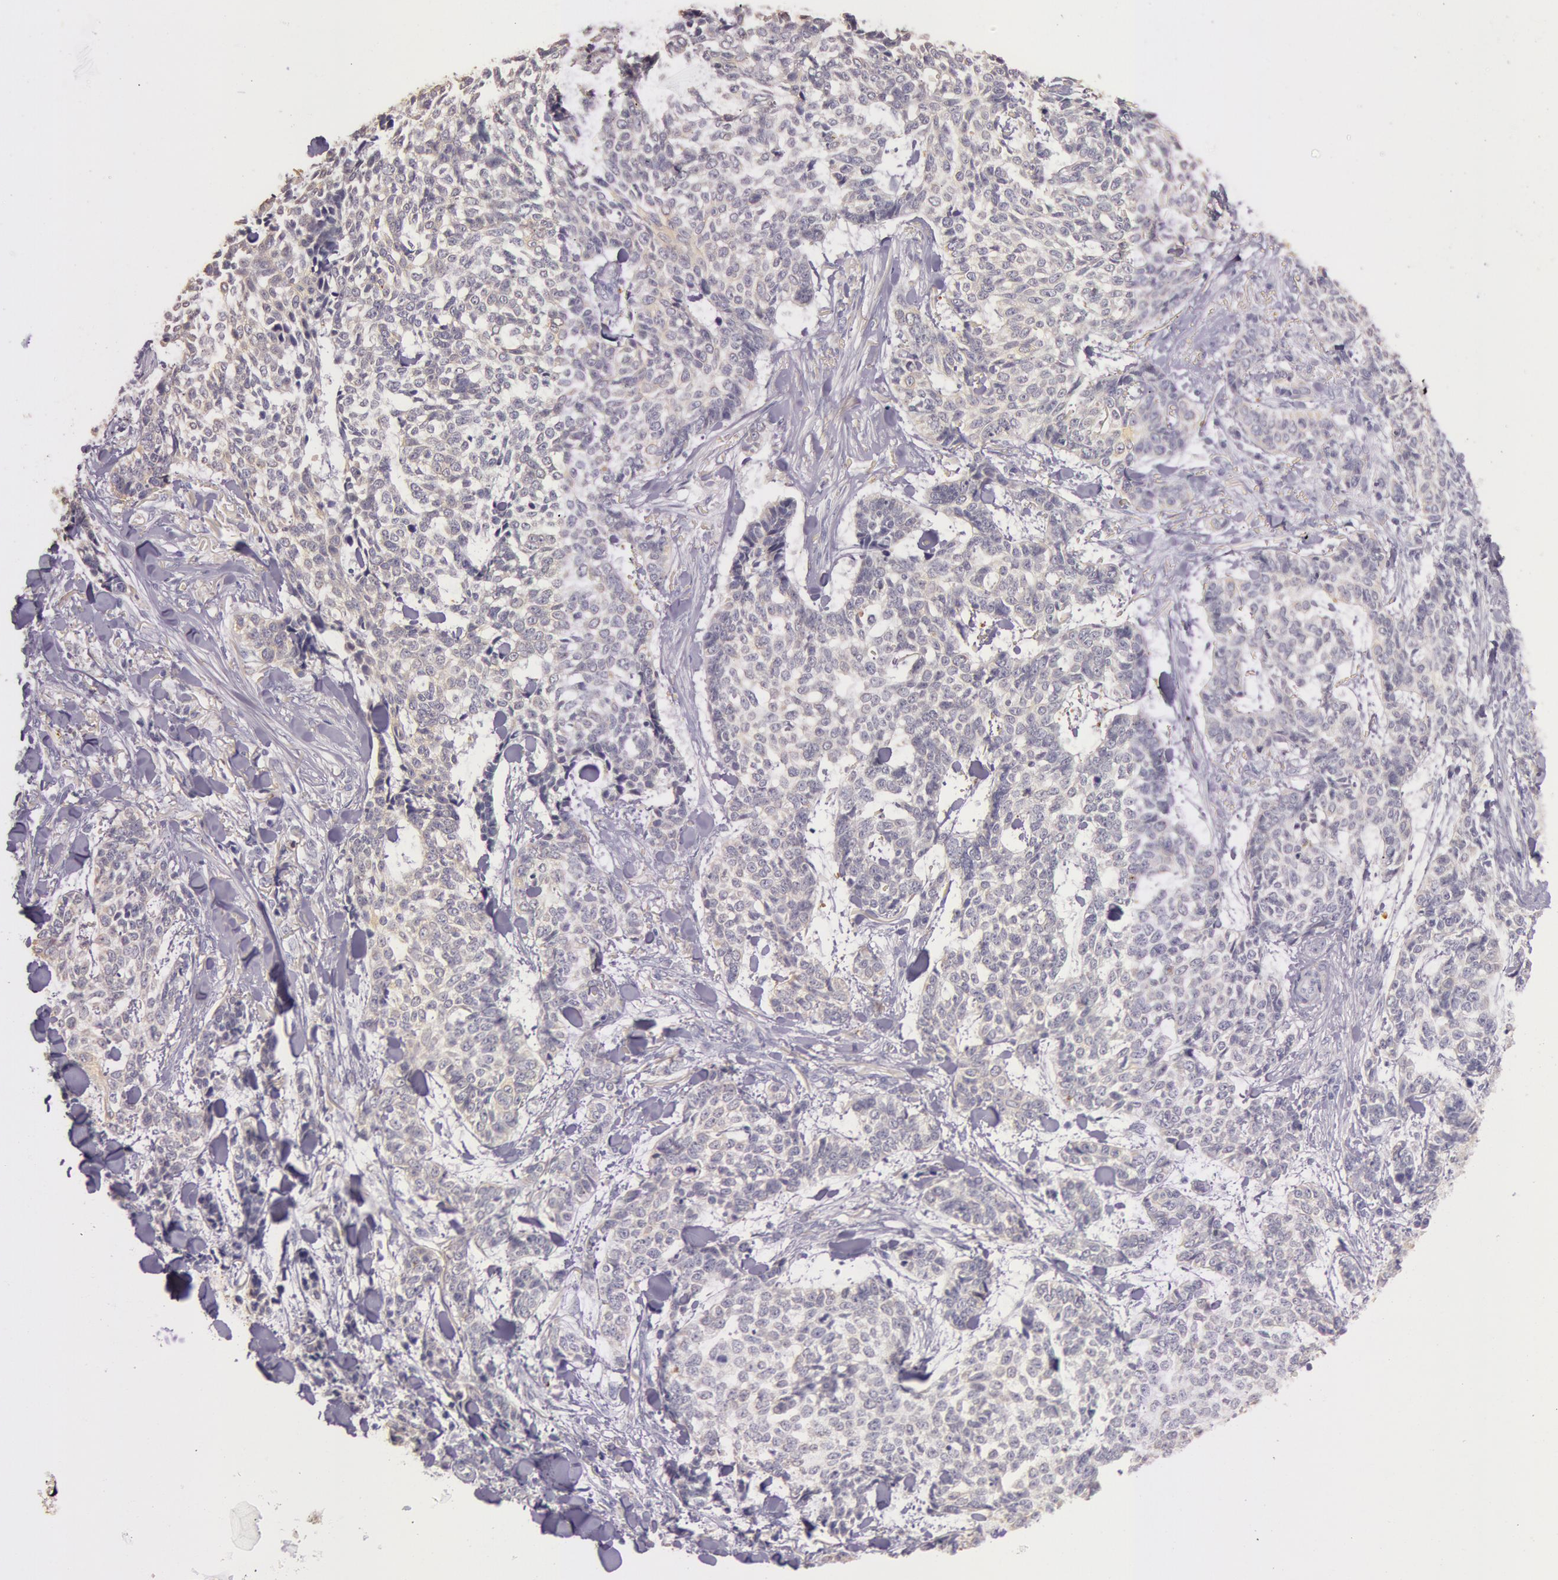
{"staining": {"intensity": "negative", "quantity": "none", "location": "none"}, "tissue": "skin cancer", "cell_type": "Tumor cells", "image_type": "cancer", "snomed": [{"axis": "morphology", "description": "Basal cell carcinoma"}, {"axis": "topography", "description": "Skin"}], "caption": "DAB immunohistochemical staining of skin cancer (basal cell carcinoma) displays no significant staining in tumor cells.", "gene": "C4BPA", "patient": {"sex": "female", "age": 89}}